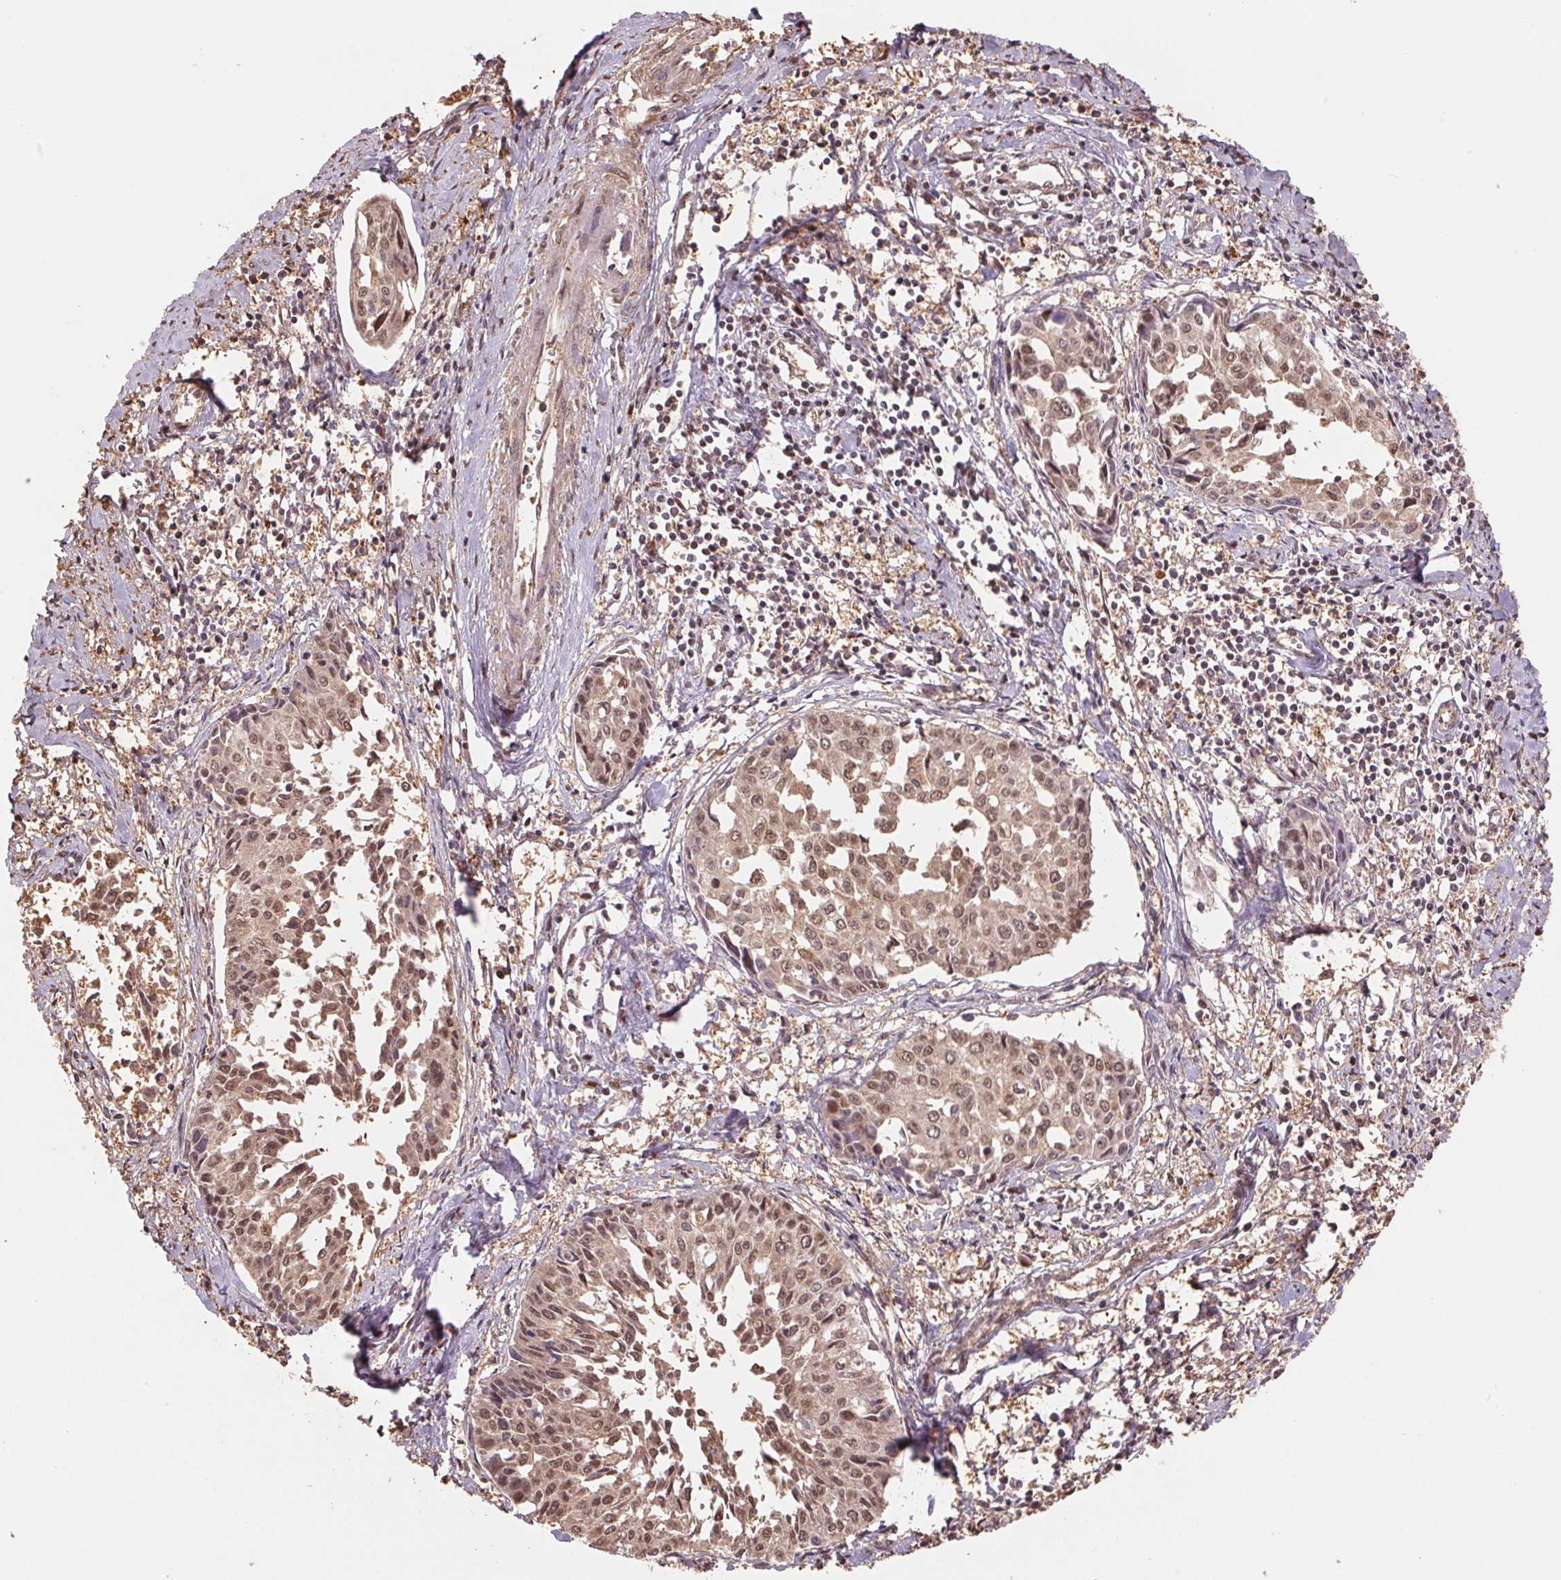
{"staining": {"intensity": "moderate", "quantity": ">75%", "location": "cytoplasmic/membranous,nuclear"}, "tissue": "cervical cancer", "cell_type": "Tumor cells", "image_type": "cancer", "snomed": [{"axis": "morphology", "description": "Squamous cell carcinoma, NOS"}, {"axis": "topography", "description": "Cervix"}], "caption": "Brown immunohistochemical staining in human cervical cancer (squamous cell carcinoma) shows moderate cytoplasmic/membranous and nuclear positivity in approximately >75% of tumor cells.", "gene": "CUTA", "patient": {"sex": "female", "age": 50}}